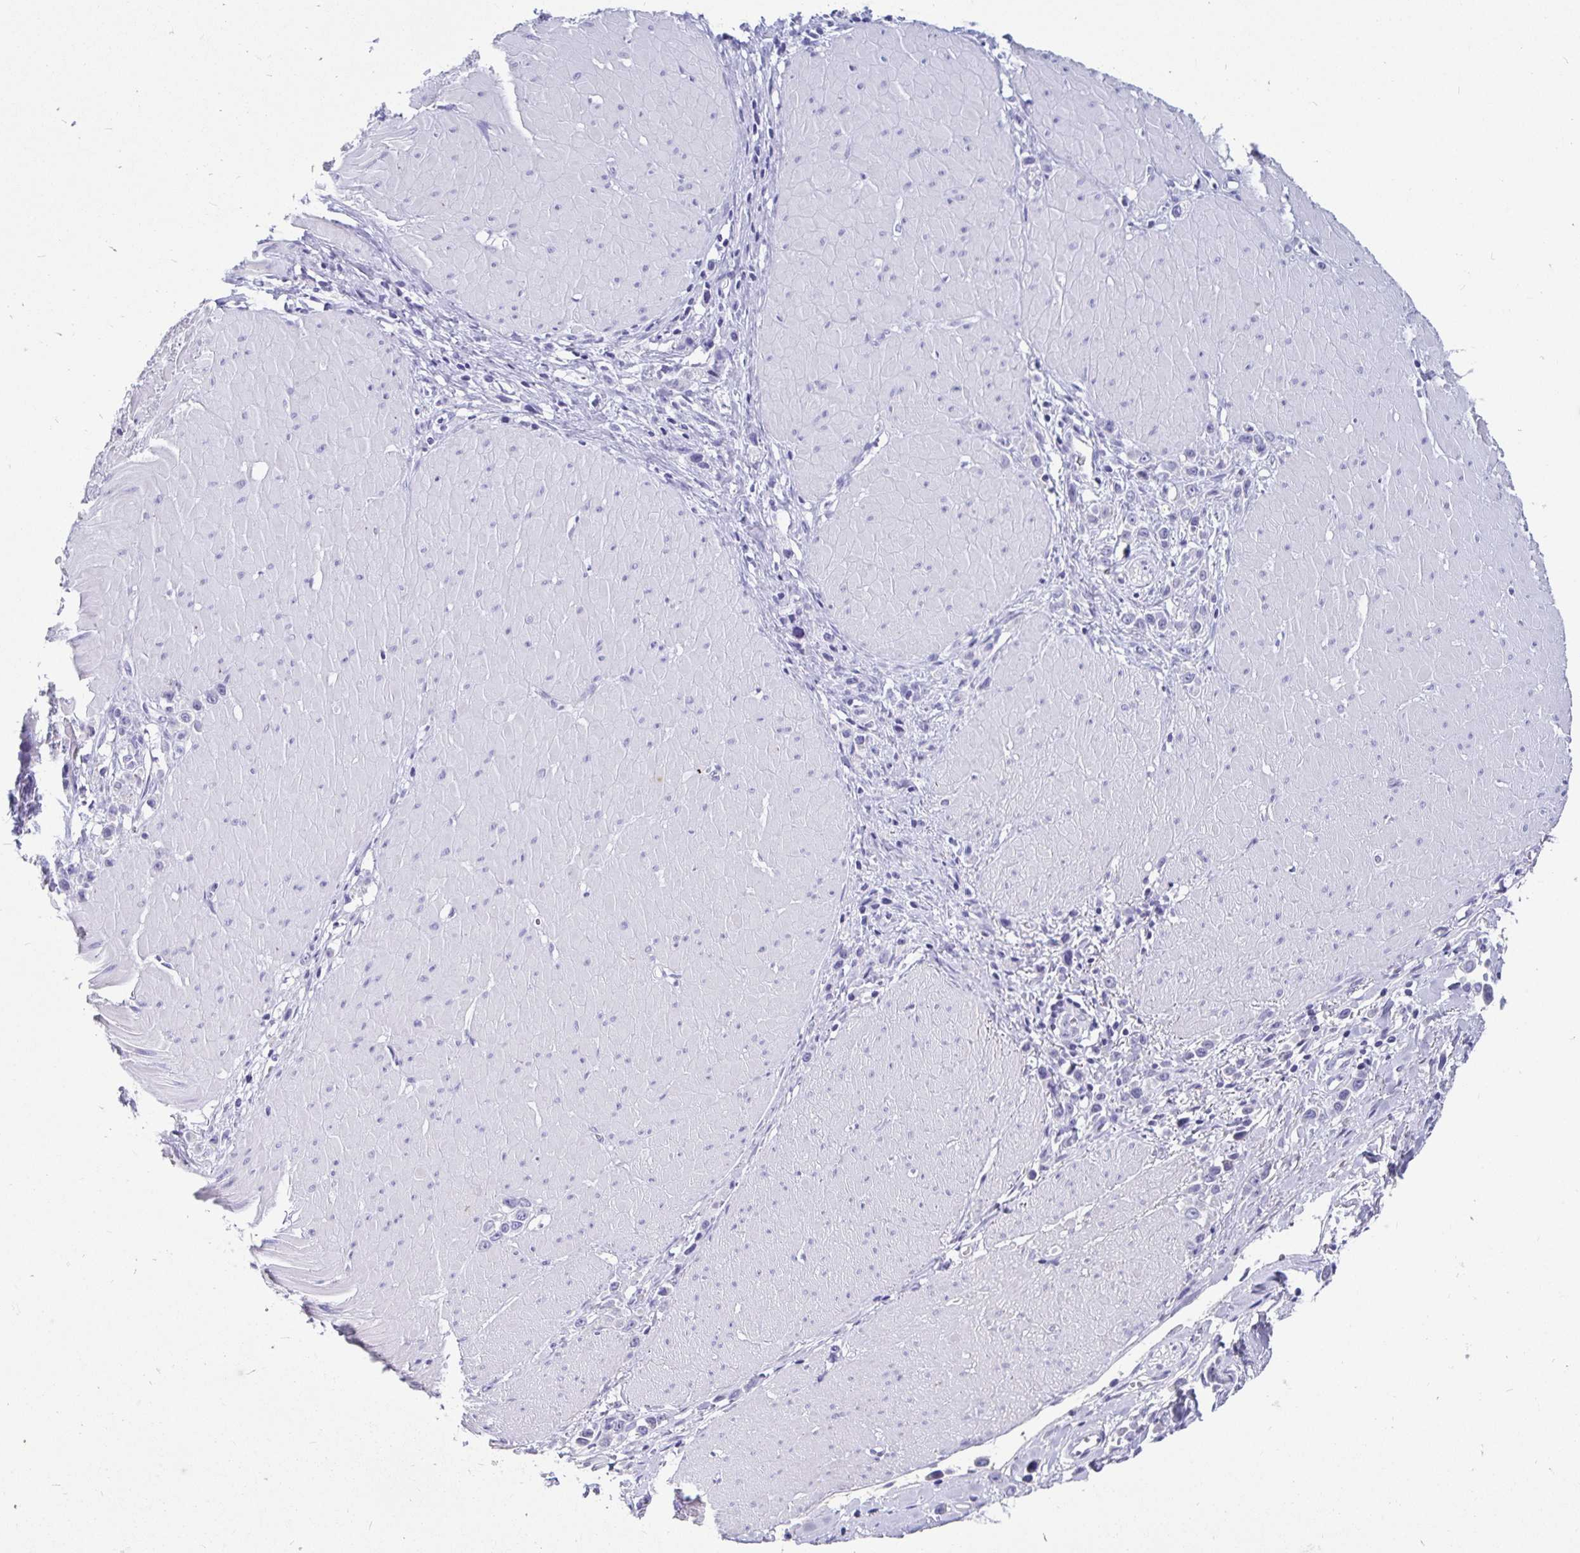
{"staining": {"intensity": "negative", "quantity": "none", "location": "none"}, "tissue": "stomach cancer", "cell_type": "Tumor cells", "image_type": "cancer", "snomed": [{"axis": "morphology", "description": "Adenocarcinoma, NOS"}, {"axis": "topography", "description": "Stomach"}], "caption": "Immunohistochemical staining of stomach adenocarcinoma demonstrates no significant staining in tumor cells.", "gene": "ZPBP2", "patient": {"sex": "male", "age": 47}}